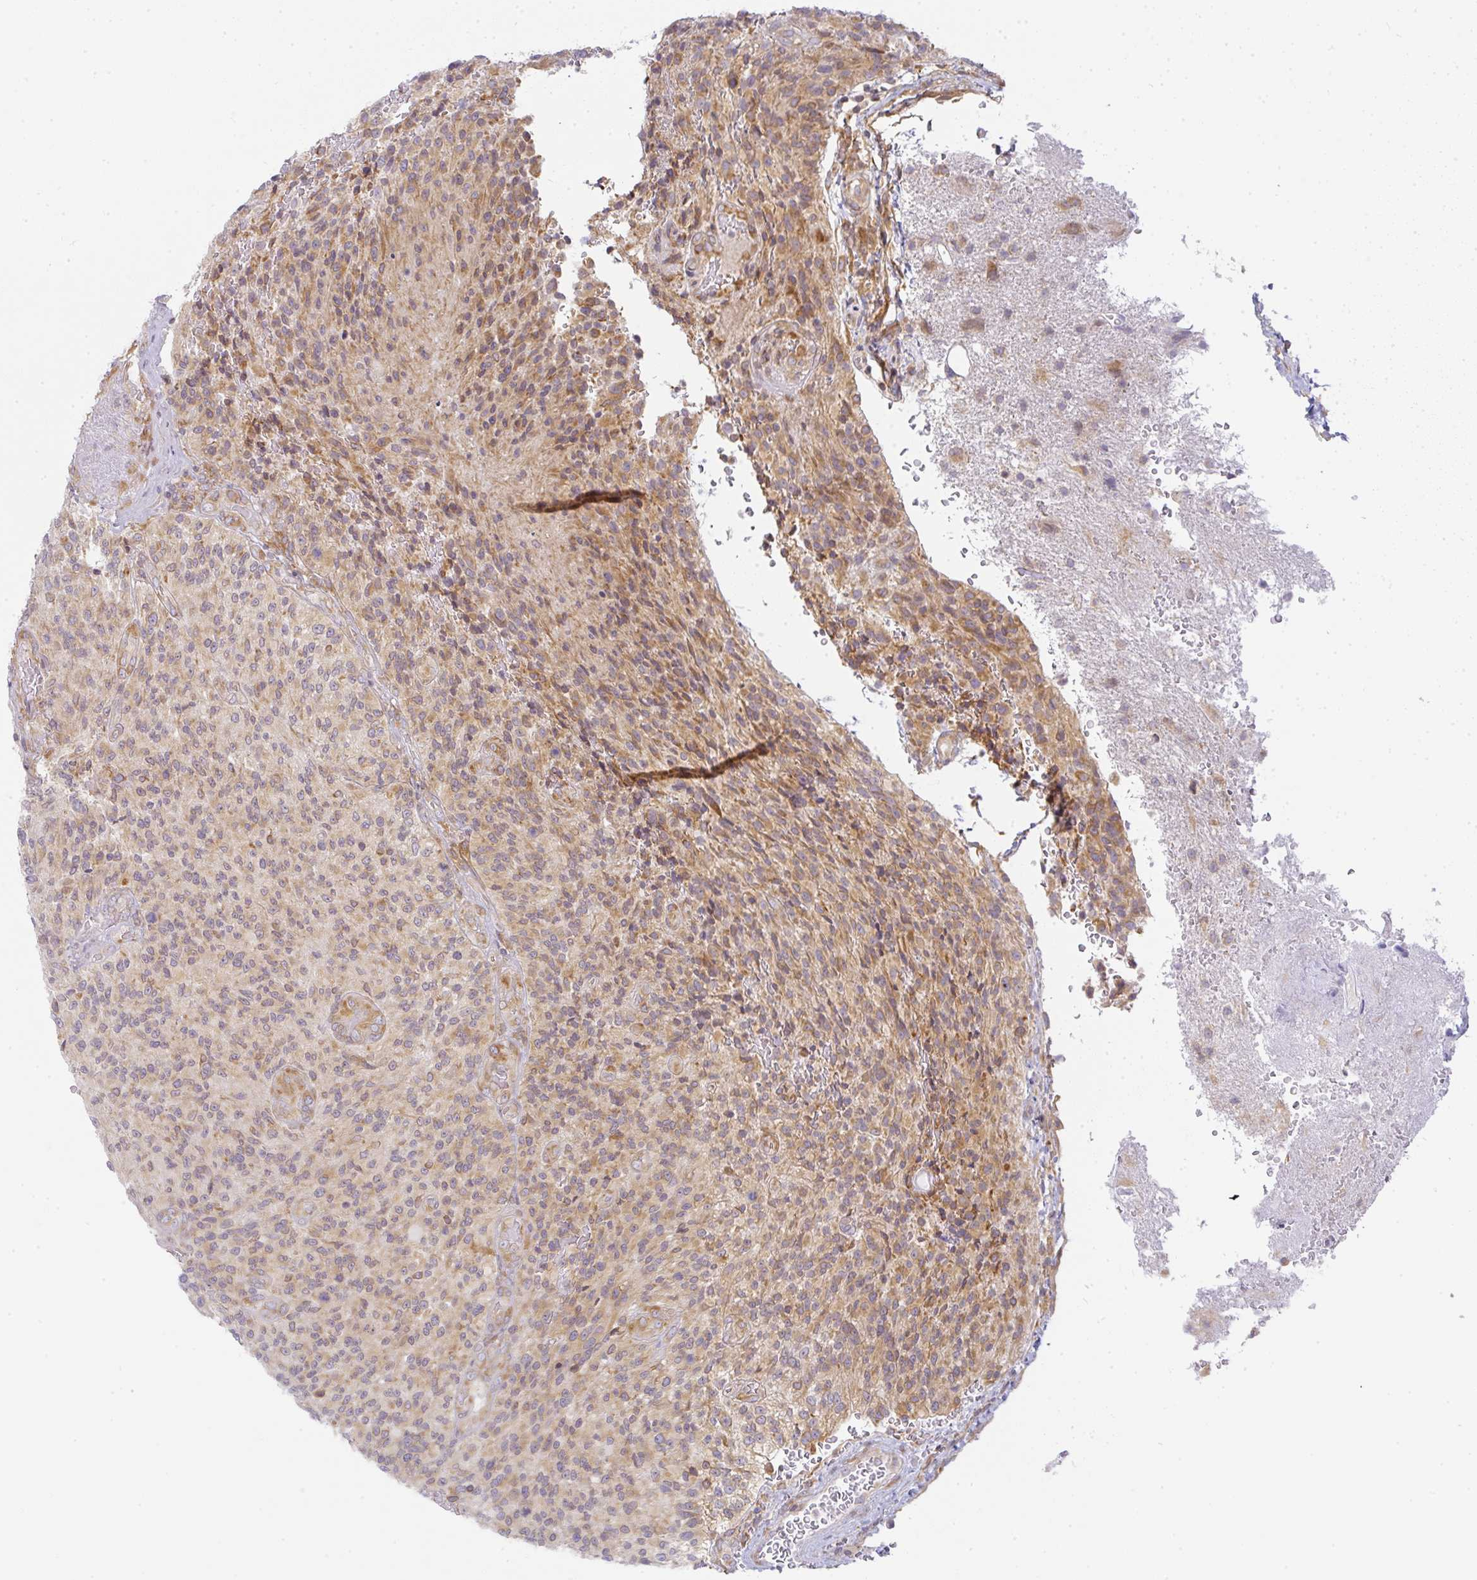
{"staining": {"intensity": "moderate", "quantity": ">75%", "location": "cytoplasmic/membranous"}, "tissue": "glioma", "cell_type": "Tumor cells", "image_type": "cancer", "snomed": [{"axis": "morphology", "description": "Normal tissue, NOS"}, {"axis": "morphology", "description": "Glioma, malignant, High grade"}, {"axis": "topography", "description": "Cerebral cortex"}], "caption": "This is an image of immunohistochemistry staining of glioma, which shows moderate positivity in the cytoplasmic/membranous of tumor cells.", "gene": "DERL2", "patient": {"sex": "male", "age": 56}}